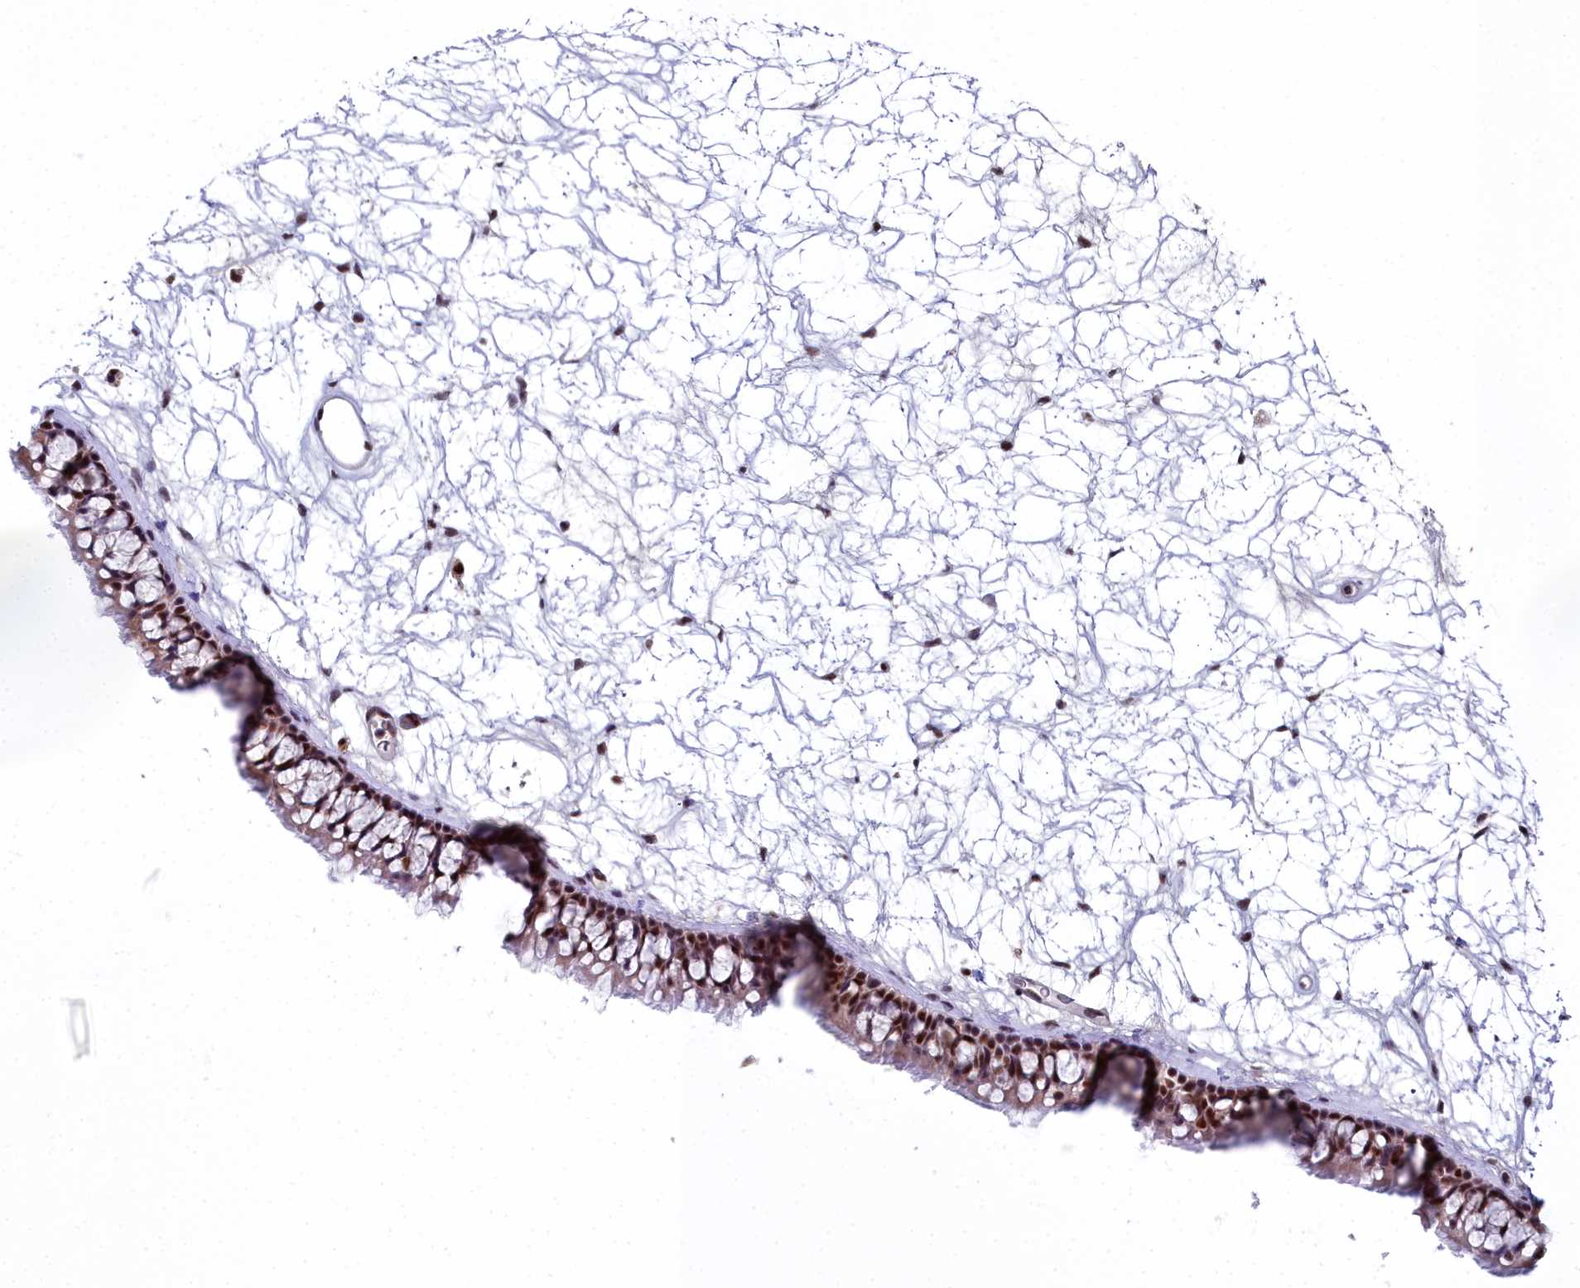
{"staining": {"intensity": "strong", "quantity": ">75%", "location": "nuclear"}, "tissue": "nasopharynx", "cell_type": "Respiratory epithelial cells", "image_type": "normal", "snomed": [{"axis": "morphology", "description": "Normal tissue, NOS"}, {"axis": "topography", "description": "Nasopharynx"}], "caption": "This is an image of IHC staining of unremarkable nasopharynx, which shows strong positivity in the nuclear of respiratory epithelial cells.", "gene": "SF3B3", "patient": {"sex": "male", "age": 64}}